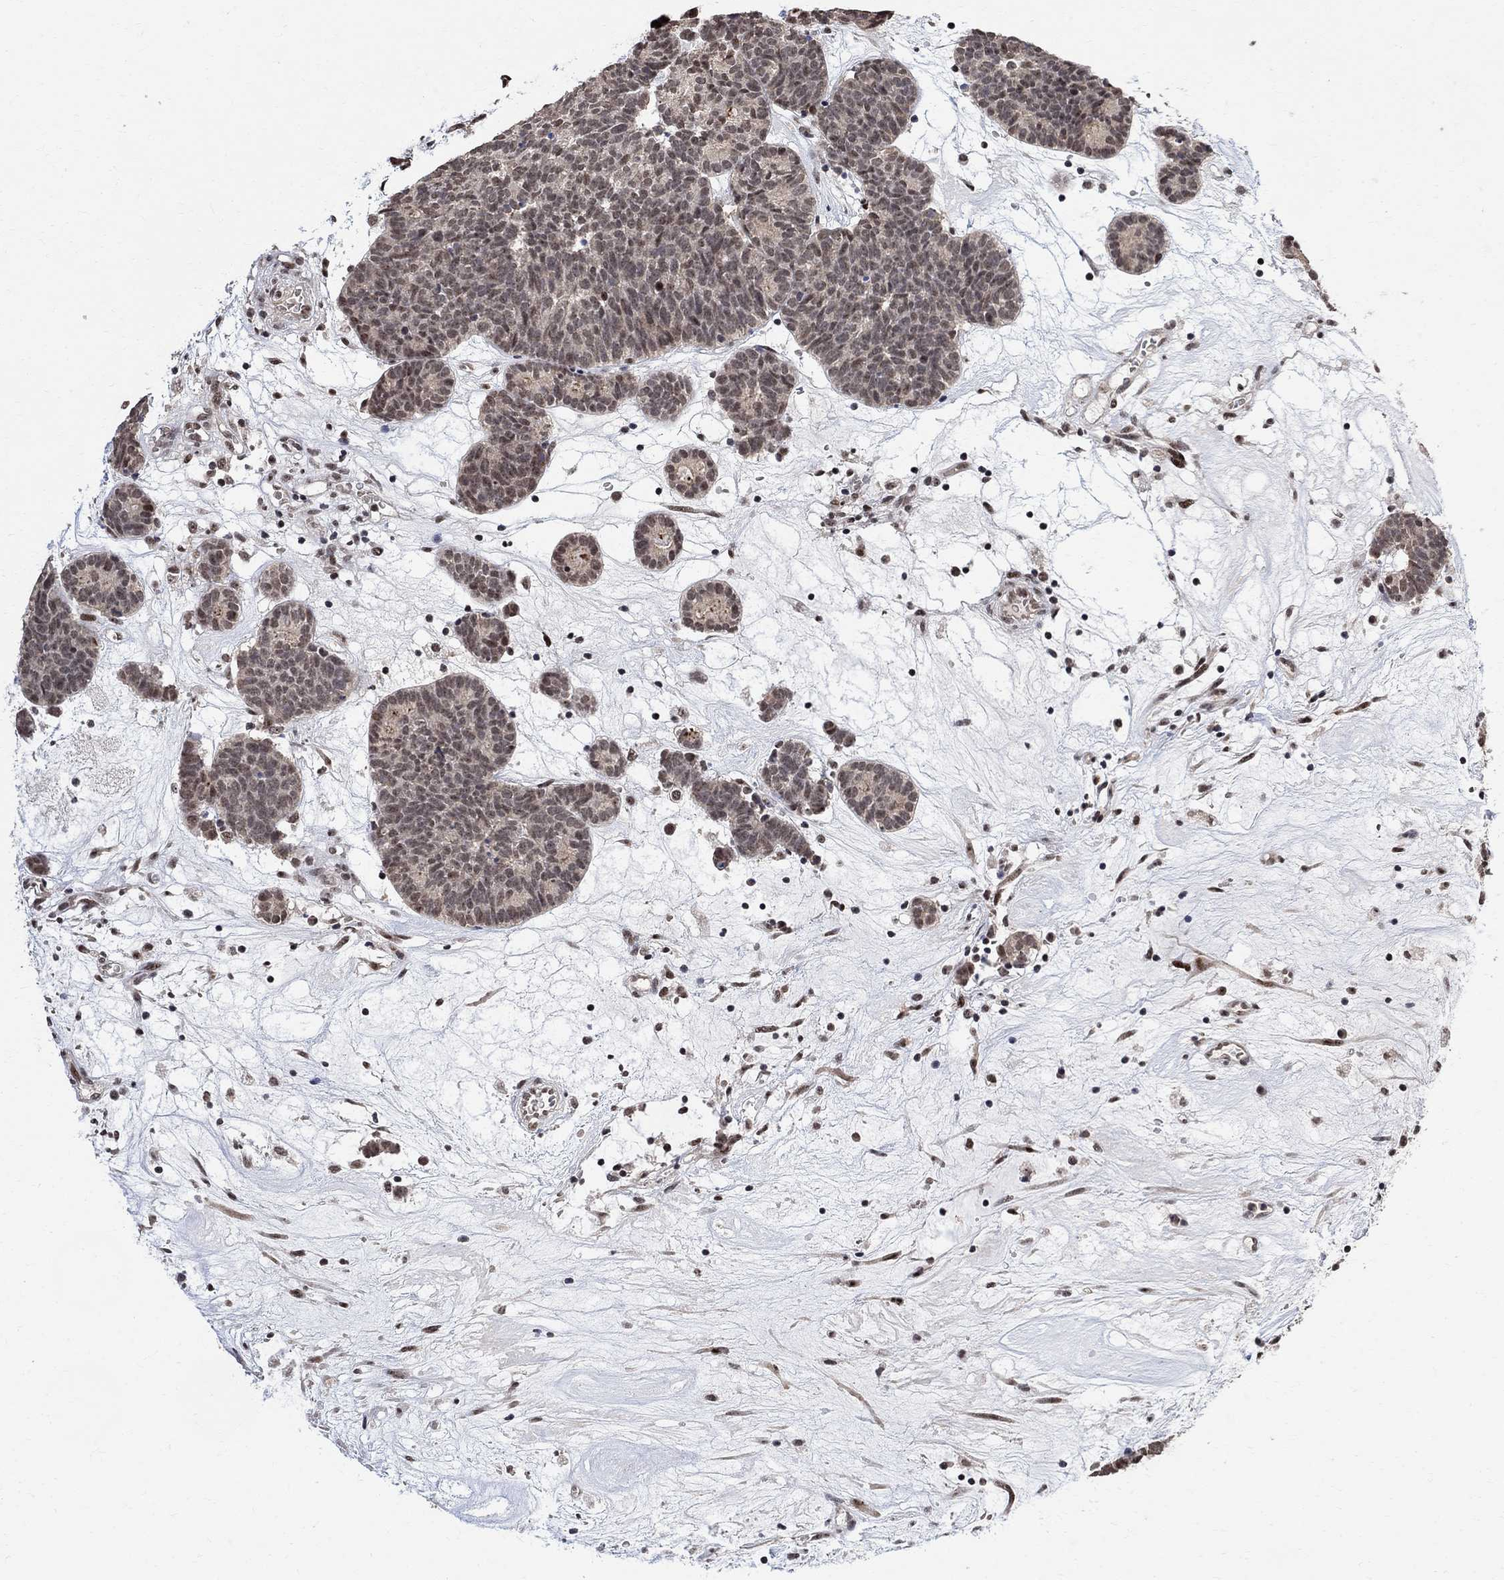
{"staining": {"intensity": "weak", "quantity": "25%-75%", "location": "nuclear"}, "tissue": "head and neck cancer", "cell_type": "Tumor cells", "image_type": "cancer", "snomed": [{"axis": "morphology", "description": "Adenocarcinoma, NOS"}, {"axis": "topography", "description": "Head-Neck"}], "caption": "Weak nuclear expression is identified in approximately 25%-75% of tumor cells in adenocarcinoma (head and neck).", "gene": "E4F1", "patient": {"sex": "female", "age": 81}}